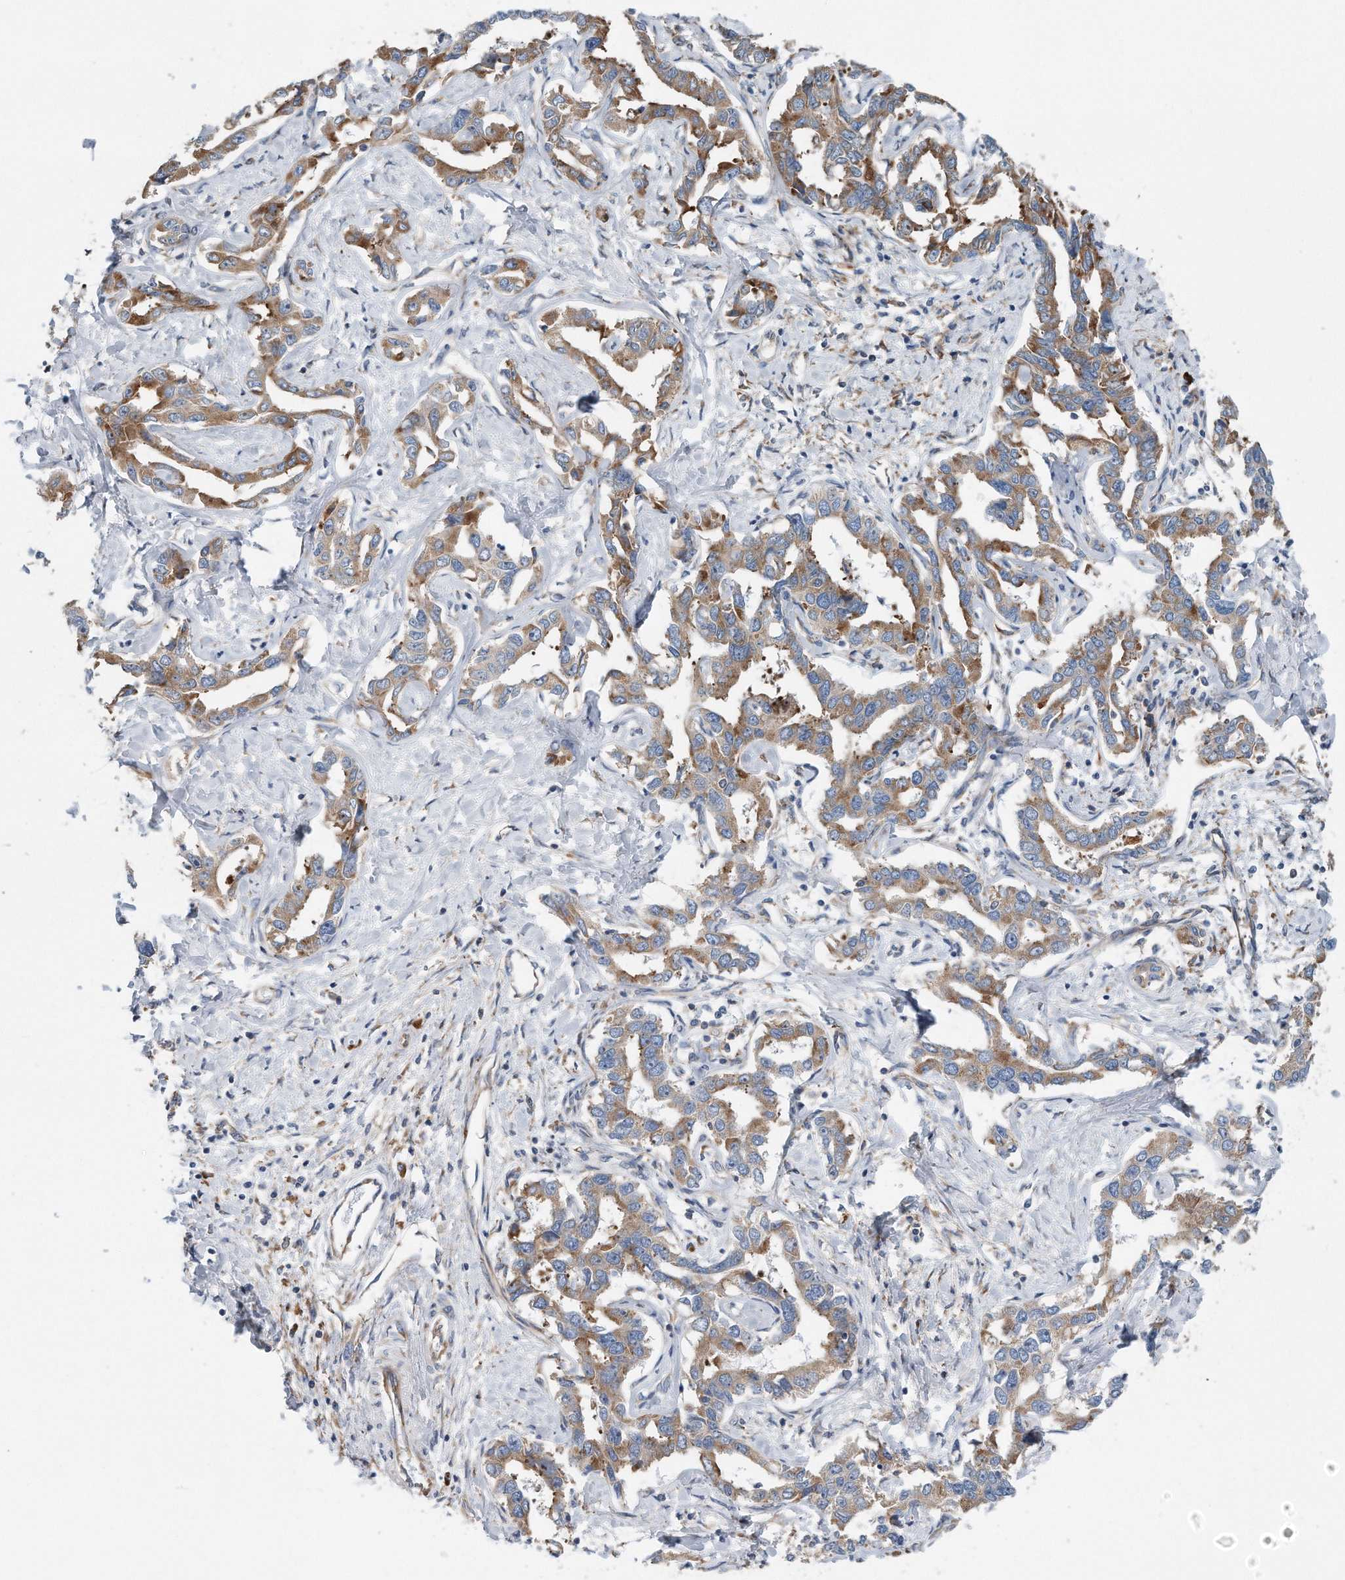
{"staining": {"intensity": "moderate", "quantity": ">75%", "location": "cytoplasmic/membranous"}, "tissue": "liver cancer", "cell_type": "Tumor cells", "image_type": "cancer", "snomed": [{"axis": "morphology", "description": "Cholangiocarcinoma"}, {"axis": "topography", "description": "Liver"}], "caption": "A high-resolution micrograph shows immunohistochemistry staining of liver cancer, which exhibits moderate cytoplasmic/membranous staining in approximately >75% of tumor cells. (Brightfield microscopy of DAB IHC at high magnification).", "gene": "RPL26L1", "patient": {"sex": "male", "age": 59}}